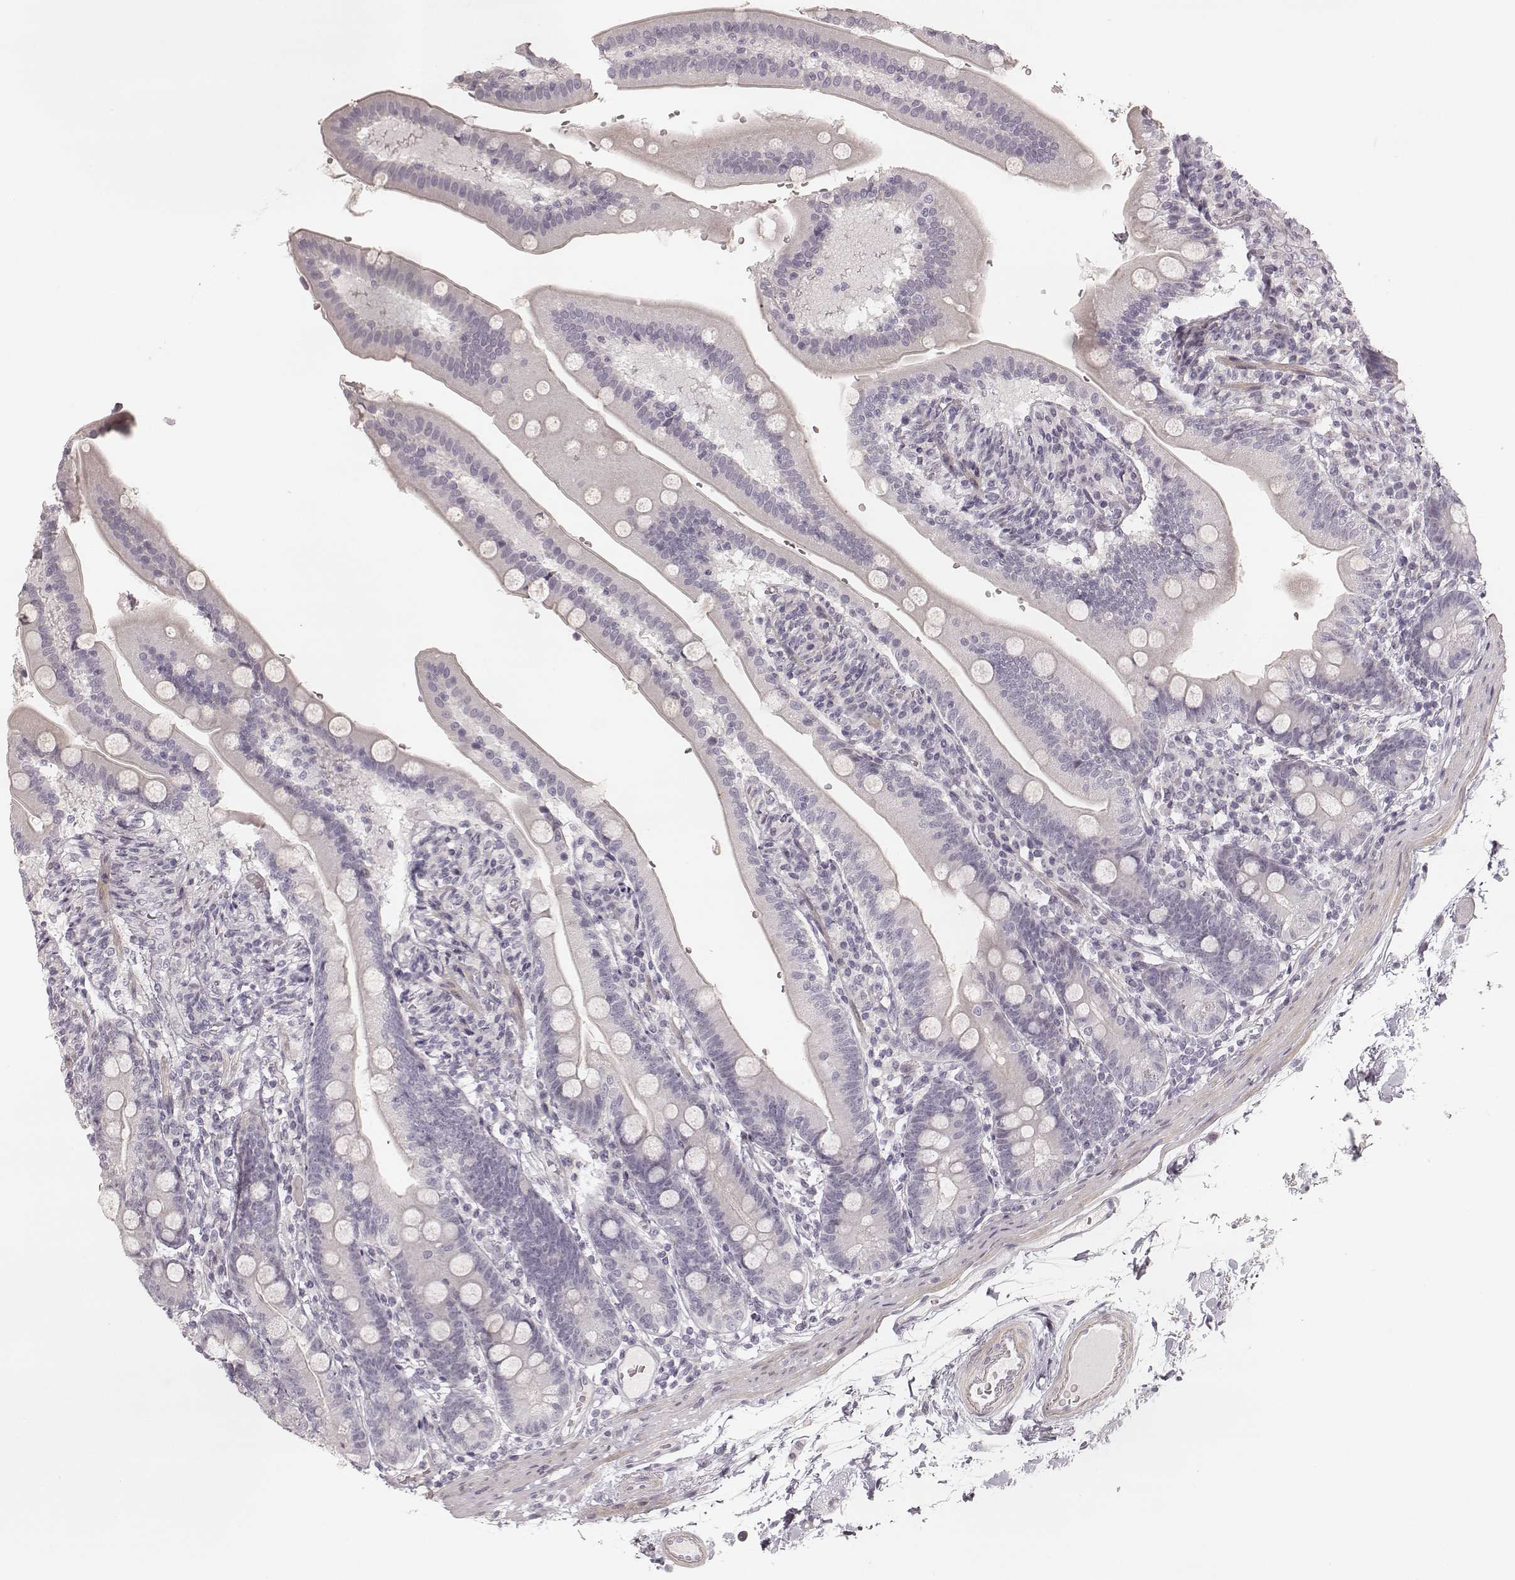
{"staining": {"intensity": "negative", "quantity": "none", "location": "none"}, "tissue": "duodenum", "cell_type": "Glandular cells", "image_type": "normal", "snomed": [{"axis": "morphology", "description": "Normal tissue, NOS"}, {"axis": "topography", "description": "Duodenum"}], "caption": "High power microscopy micrograph of an immunohistochemistry (IHC) micrograph of normal duodenum, revealing no significant positivity in glandular cells. Nuclei are stained in blue.", "gene": "SPATA24", "patient": {"sex": "female", "age": 67}}